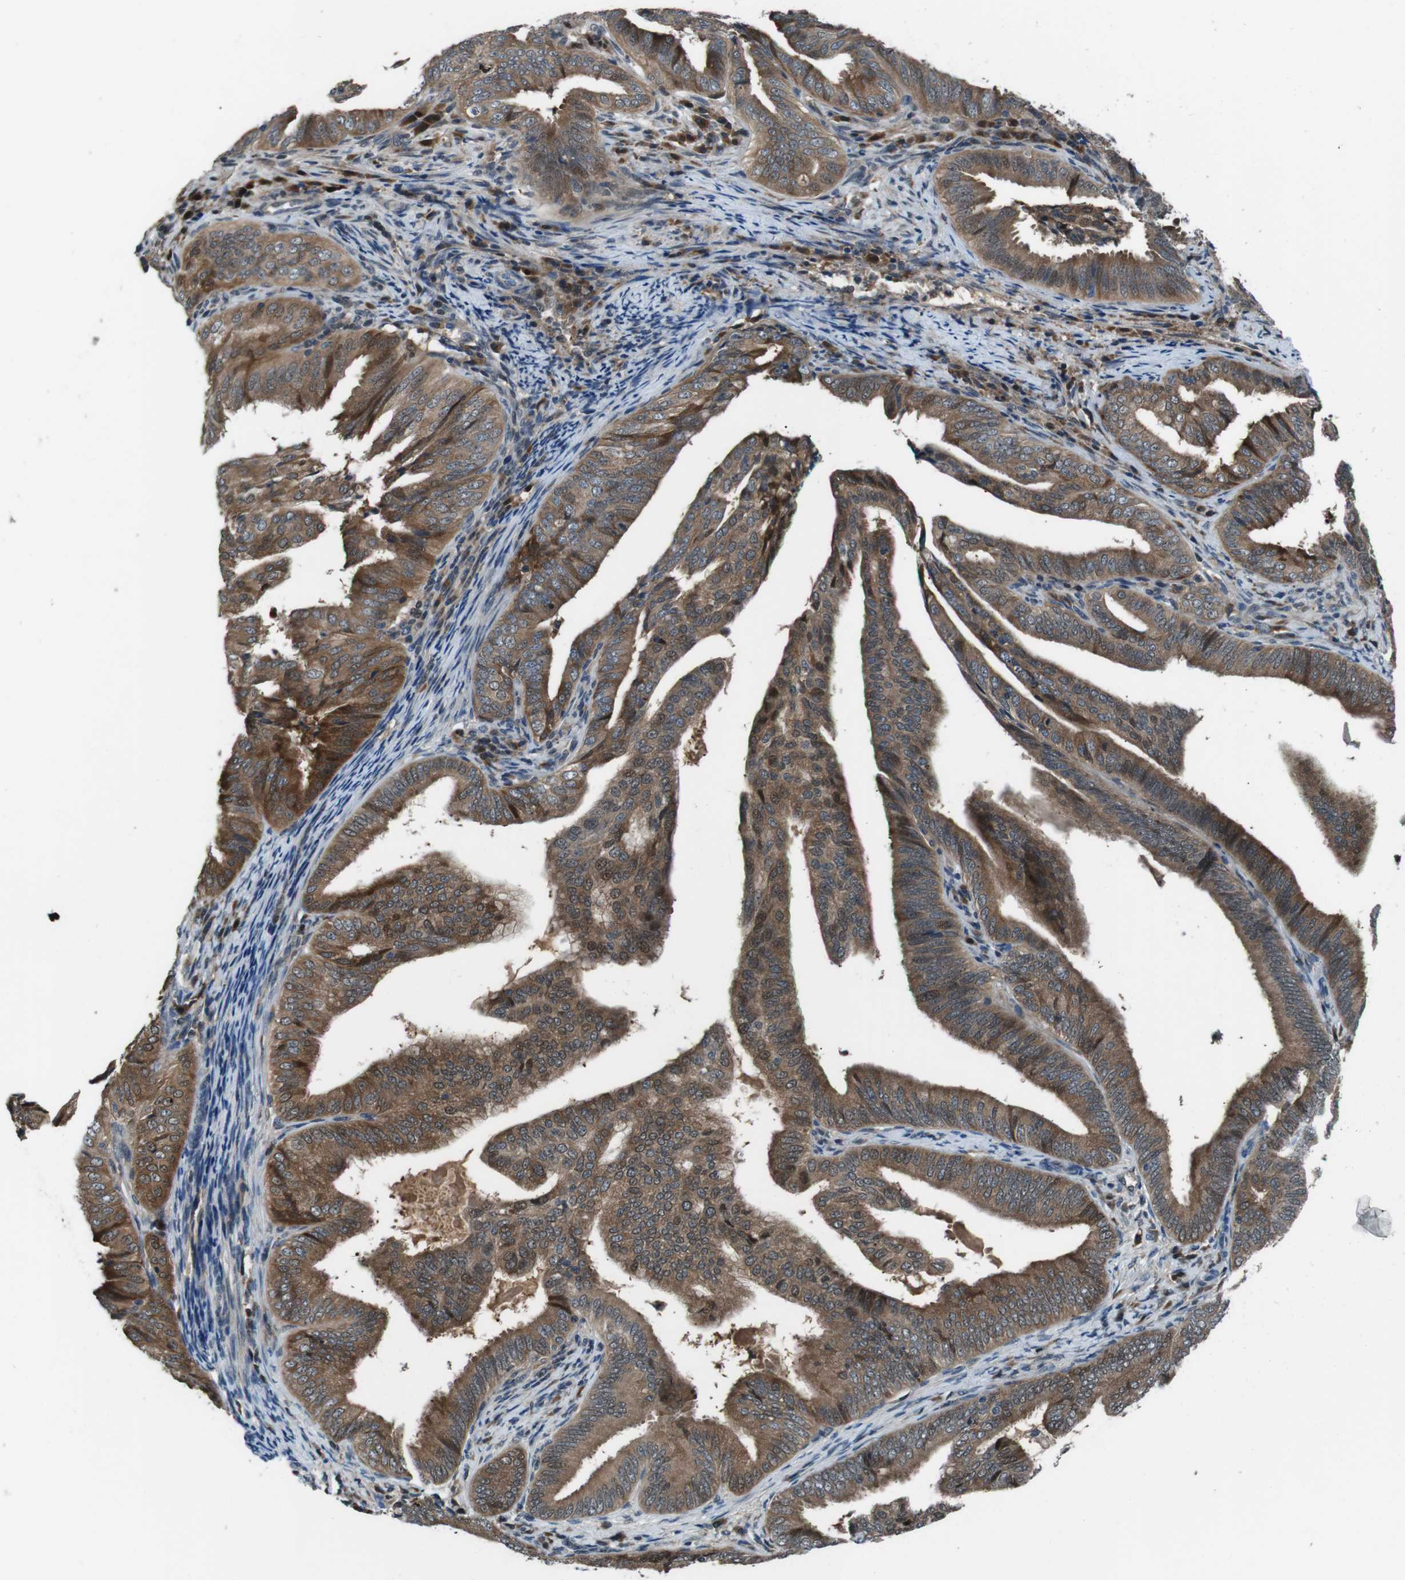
{"staining": {"intensity": "strong", "quantity": ">75%", "location": "cytoplasmic/membranous"}, "tissue": "endometrial cancer", "cell_type": "Tumor cells", "image_type": "cancer", "snomed": [{"axis": "morphology", "description": "Adenocarcinoma, NOS"}, {"axis": "topography", "description": "Endometrium"}], "caption": "Protein staining of endometrial cancer (adenocarcinoma) tissue shows strong cytoplasmic/membranous positivity in approximately >75% of tumor cells.", "gene": "LRP5", "patient": {"sex": "female", "age": 58}}